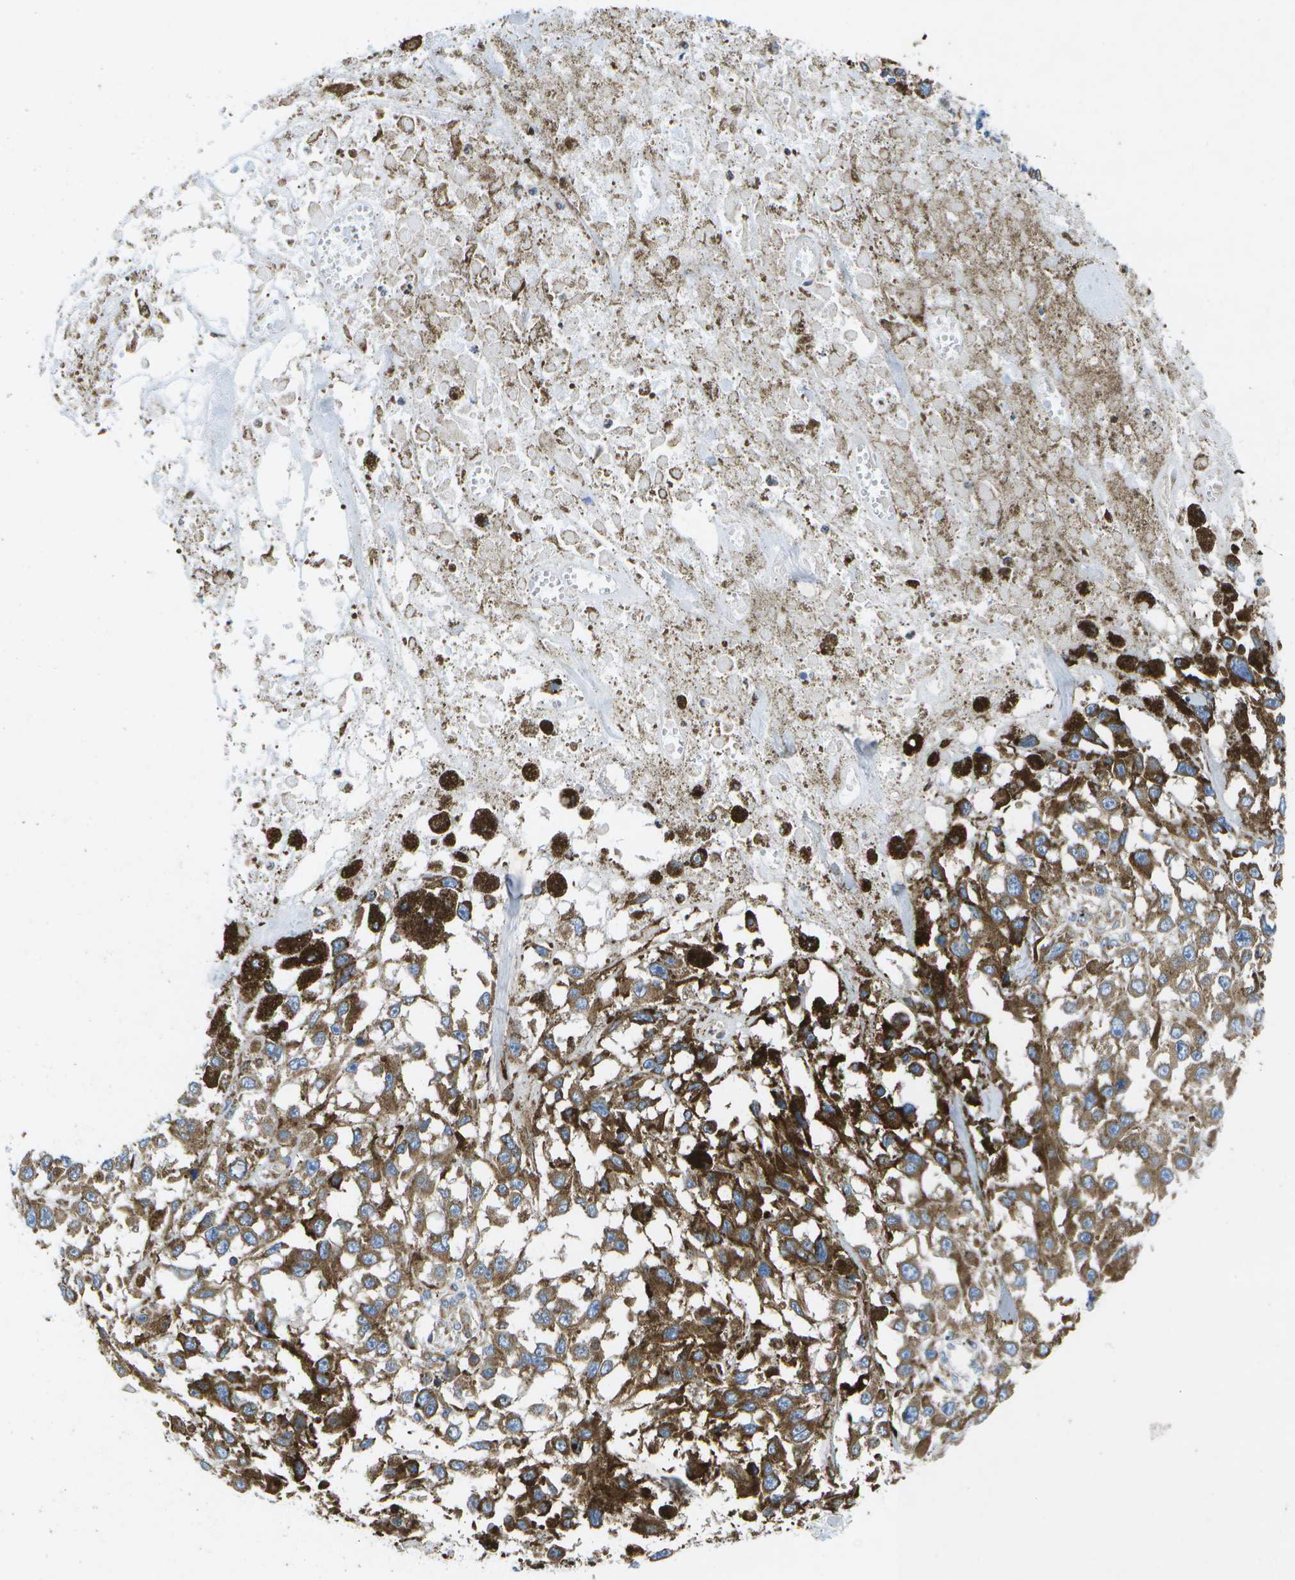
{"staining": {"intensity": "moderate", "quantity": ">75%", "location": "cytoplasmic/membranous"}, "tissue": "melanoma", "cell_type": "Tumor cells", "image_type": "cancer", "snomed": [{"axis": "morphology", "description": "Malignant melanoma, Metastatic site"}, {"axis": "topography", "description": "Lymph node"}], "caption": "Immunohistochemistry (DAB) staining of malignant melanoma (metastatic site) displays moderate cytoplasmic/membranous protein positivity in approximately >75% of tumor cells.", "gene": "GDF5", "patient": {"sex": "male", "age": 59}}